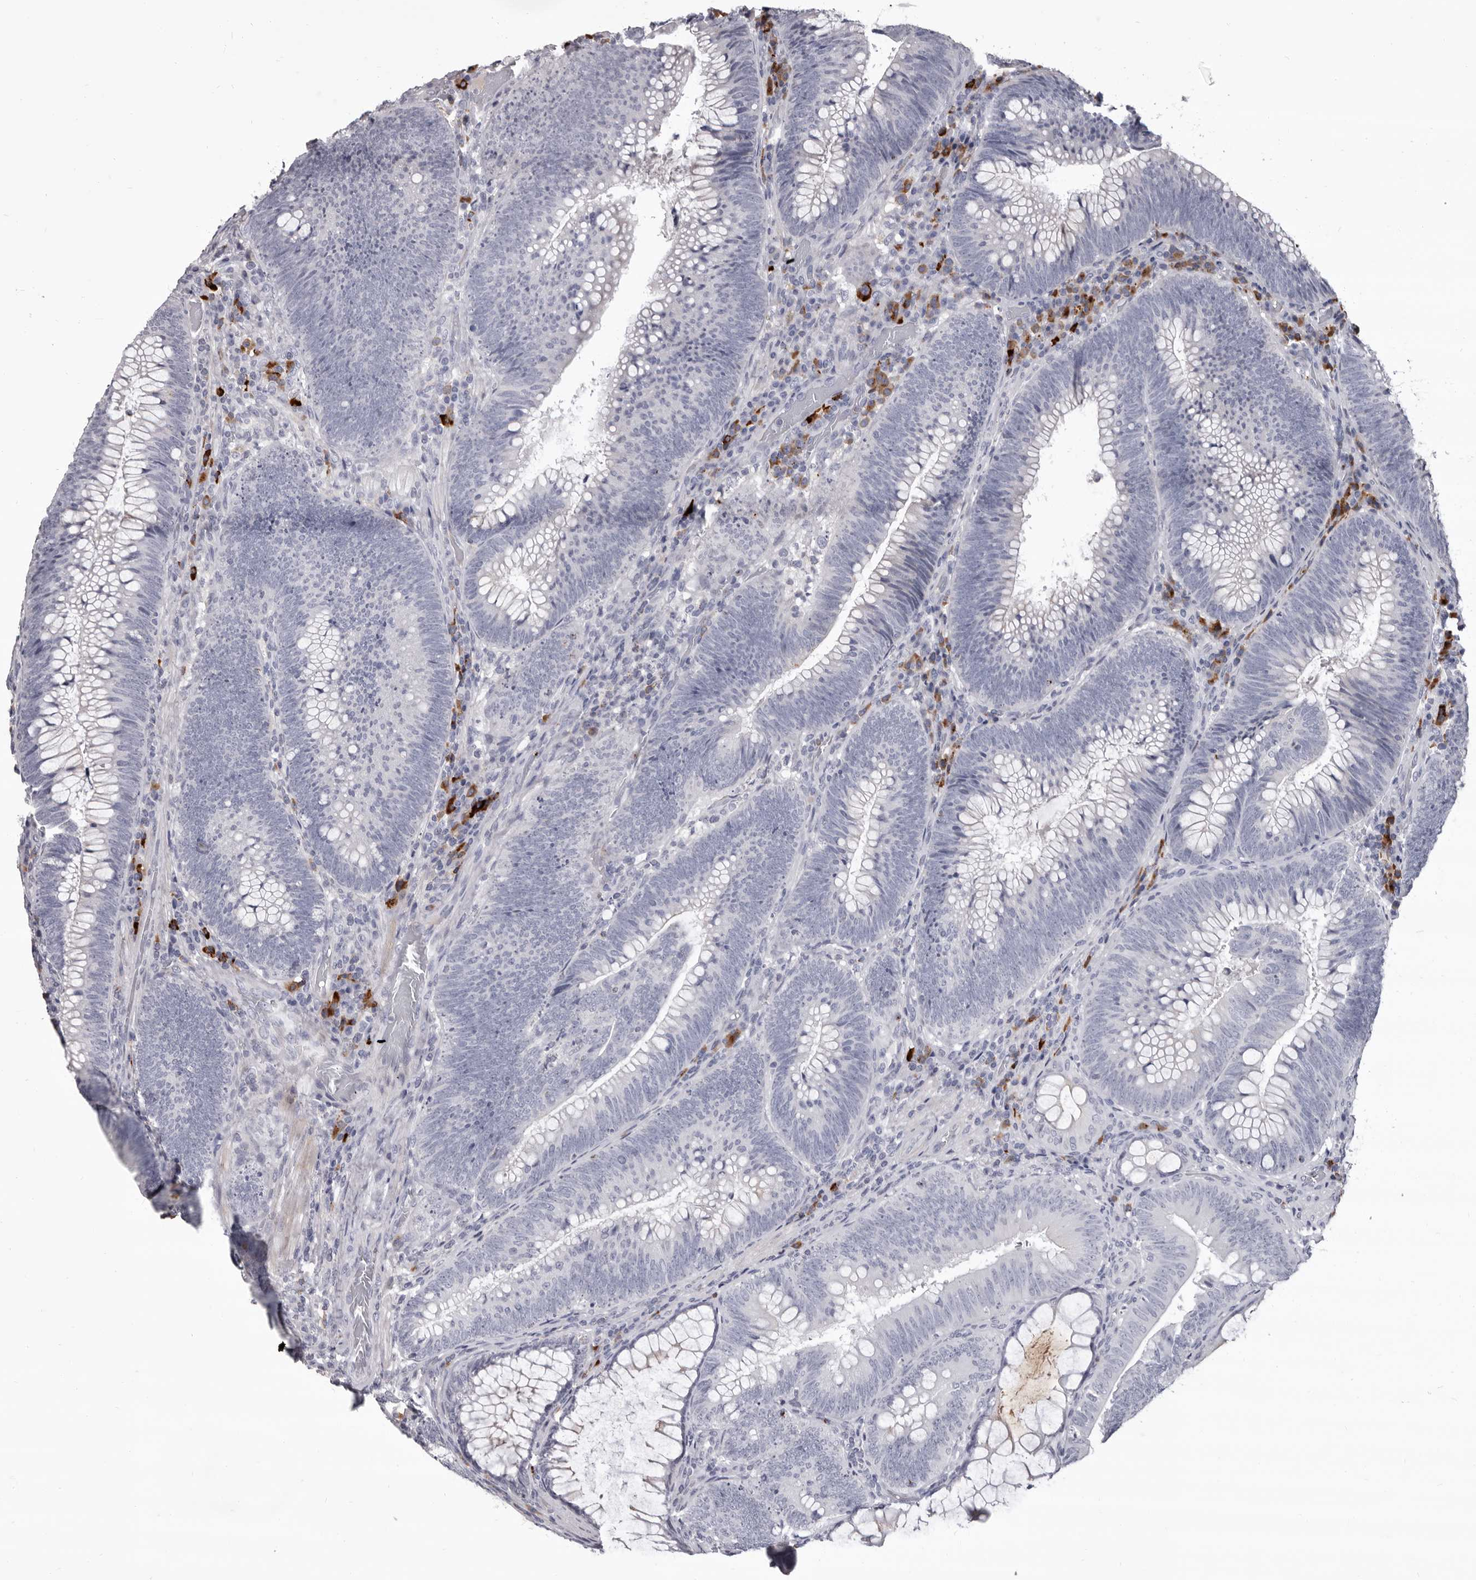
{"staining": {"intensity": "negative", "quantity": "none", "location": "none"}, "tissue": "colorectal cancer", "cell_type": "Tumor cells", "image_type": "cancer", "snomed": [{"axis": "morphology", "description": "Normal tissue, NOS"}, {"axis": "topography", "description": "Colon"}], "caption": "The IHC photomicrograph has no significant expression in tumor cells of colorectal cancer tissue.", "gene": "GZMH", "patient": {"sex": "female", "age": 82}}